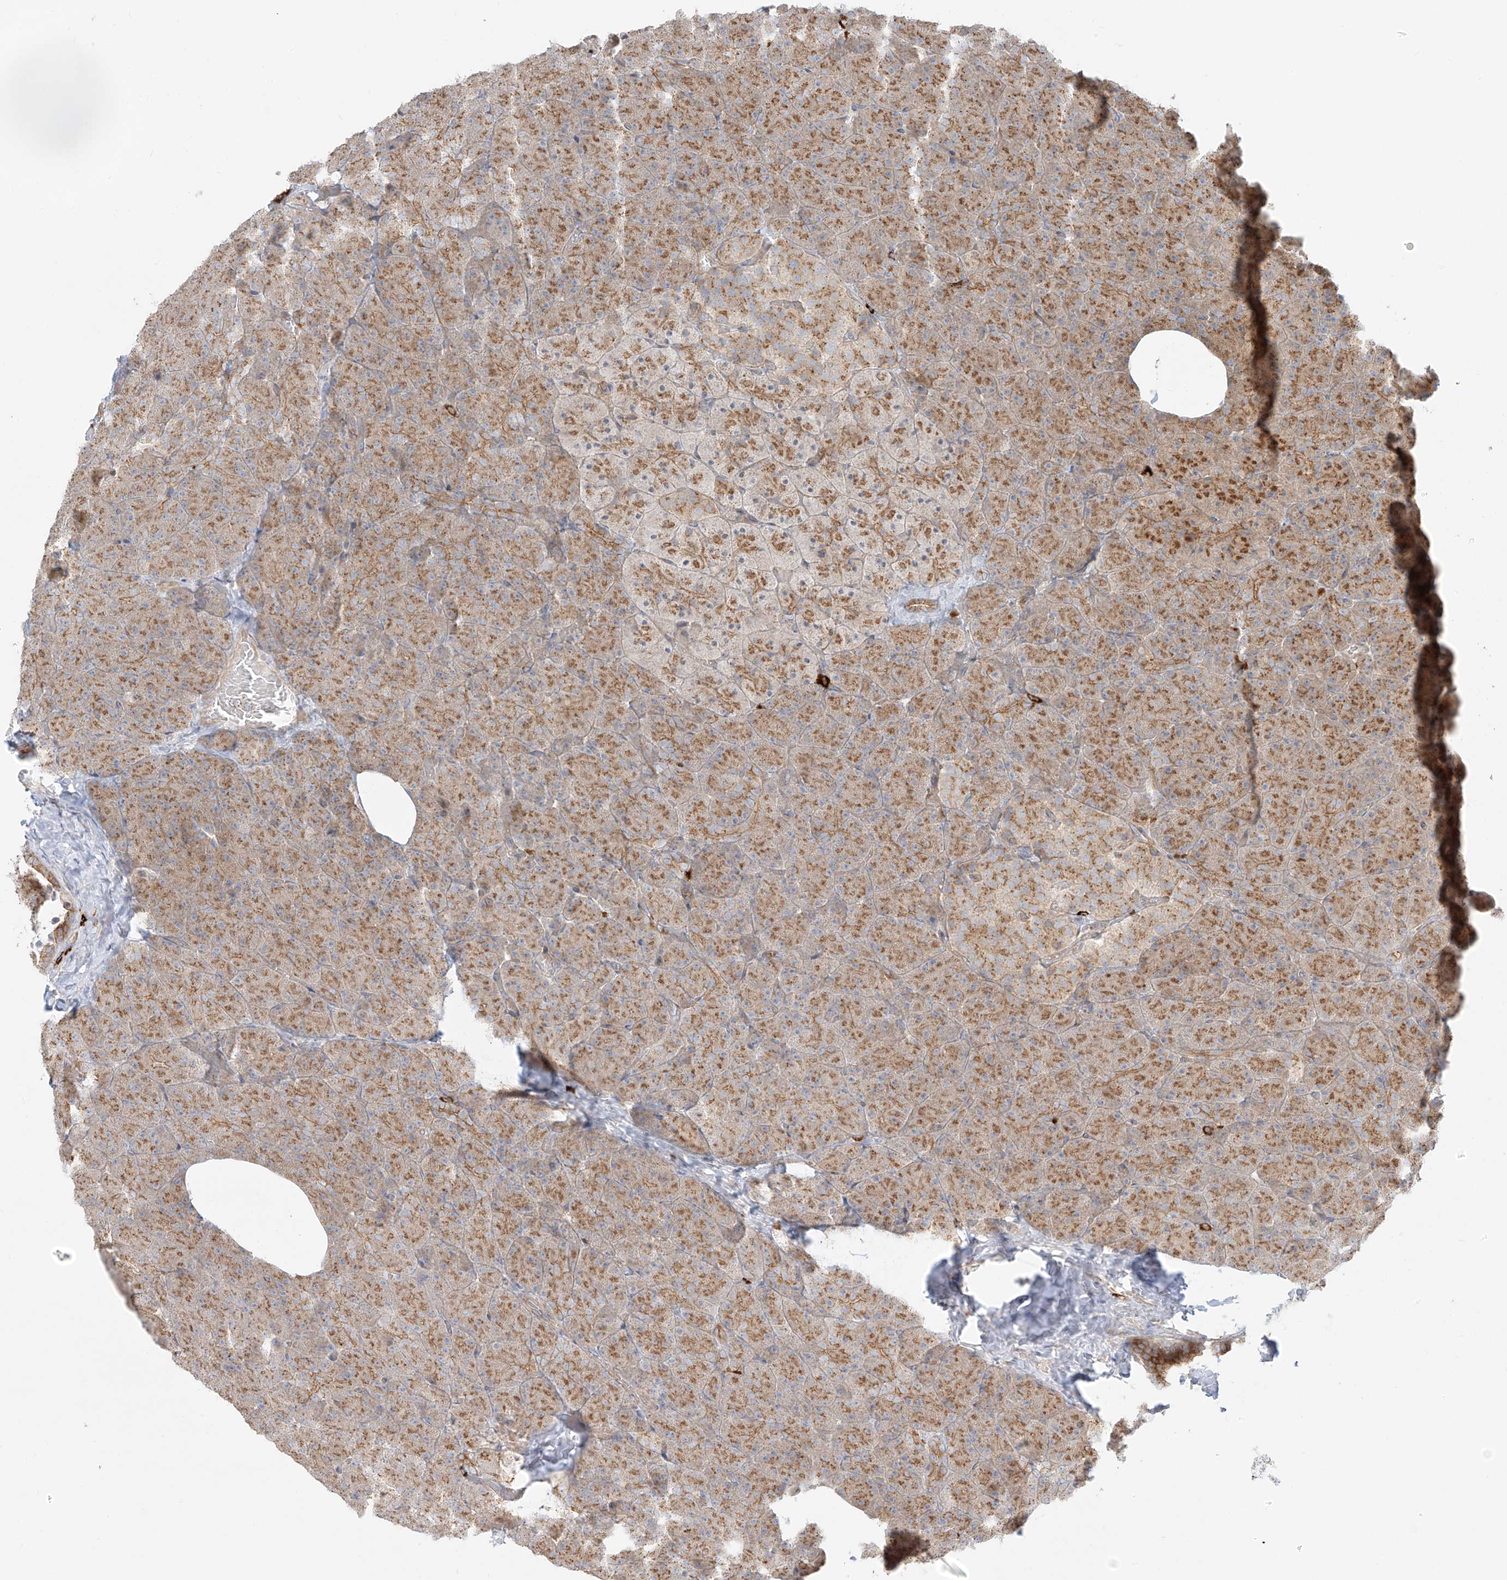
{"staining": {"intensity": "moderate", "quantity": ">75%", "location": "cytoplasmic/membranous"}, "tissue": "pancreas", "cell_type": "Exocrine glandular cells", "image_type": "normal", "snomed": [{"axis": "morphology", "description": "Normal tissue, NOS"}, {"axis": "morphology", "description": "Carcinoid, malignant, NOS"}, {"axis": "topography", "description": "Pancreas"}], "caption": "Protein expression by IHC demonstrates moderate cytoplasmic/membranous positivity in about >75% of exocrine glandular cells in normal pancreas.", "gene": "ZNF287", "patient": {"sex": "female", "age": 35}}